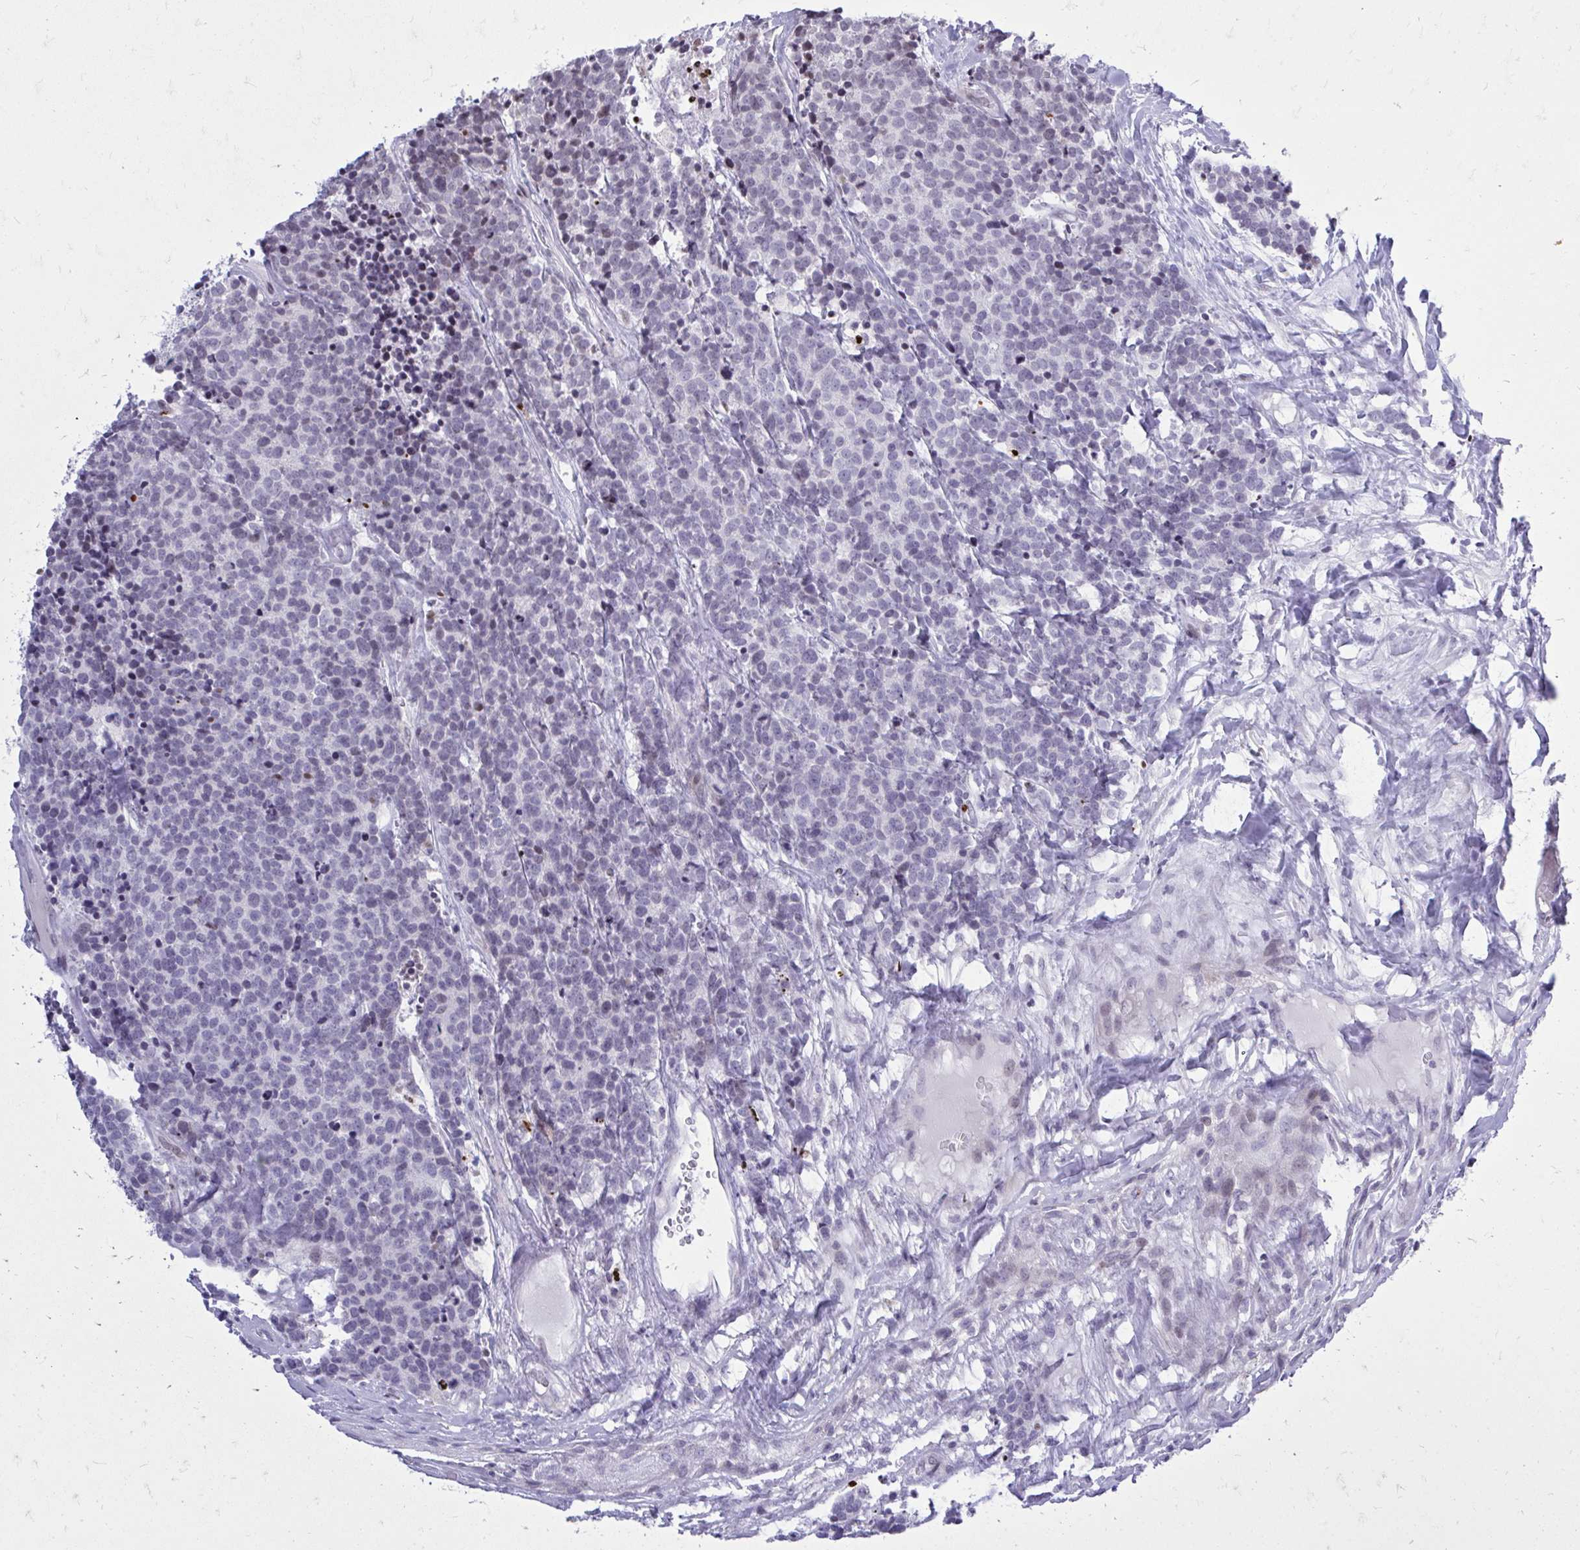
{"staining": {"intensity": "negative", "quantity": "none", "location": "none"}, "tissue": "carcinoid", "cell_type": "Tumor cells", "image_type": "cancer", "snomed": [{"axis": "morphology", "description": "Carcinoid, malignant, NOS"}, {"axis": "topography", "description": "Skin"}], "caption": "IHC image of human carcinoid (malignant) stained for a protein (brown), which shows no staining in tumor cells.", "gene": "GABRA1", "patient": {"sex": "female", "age": 79}}